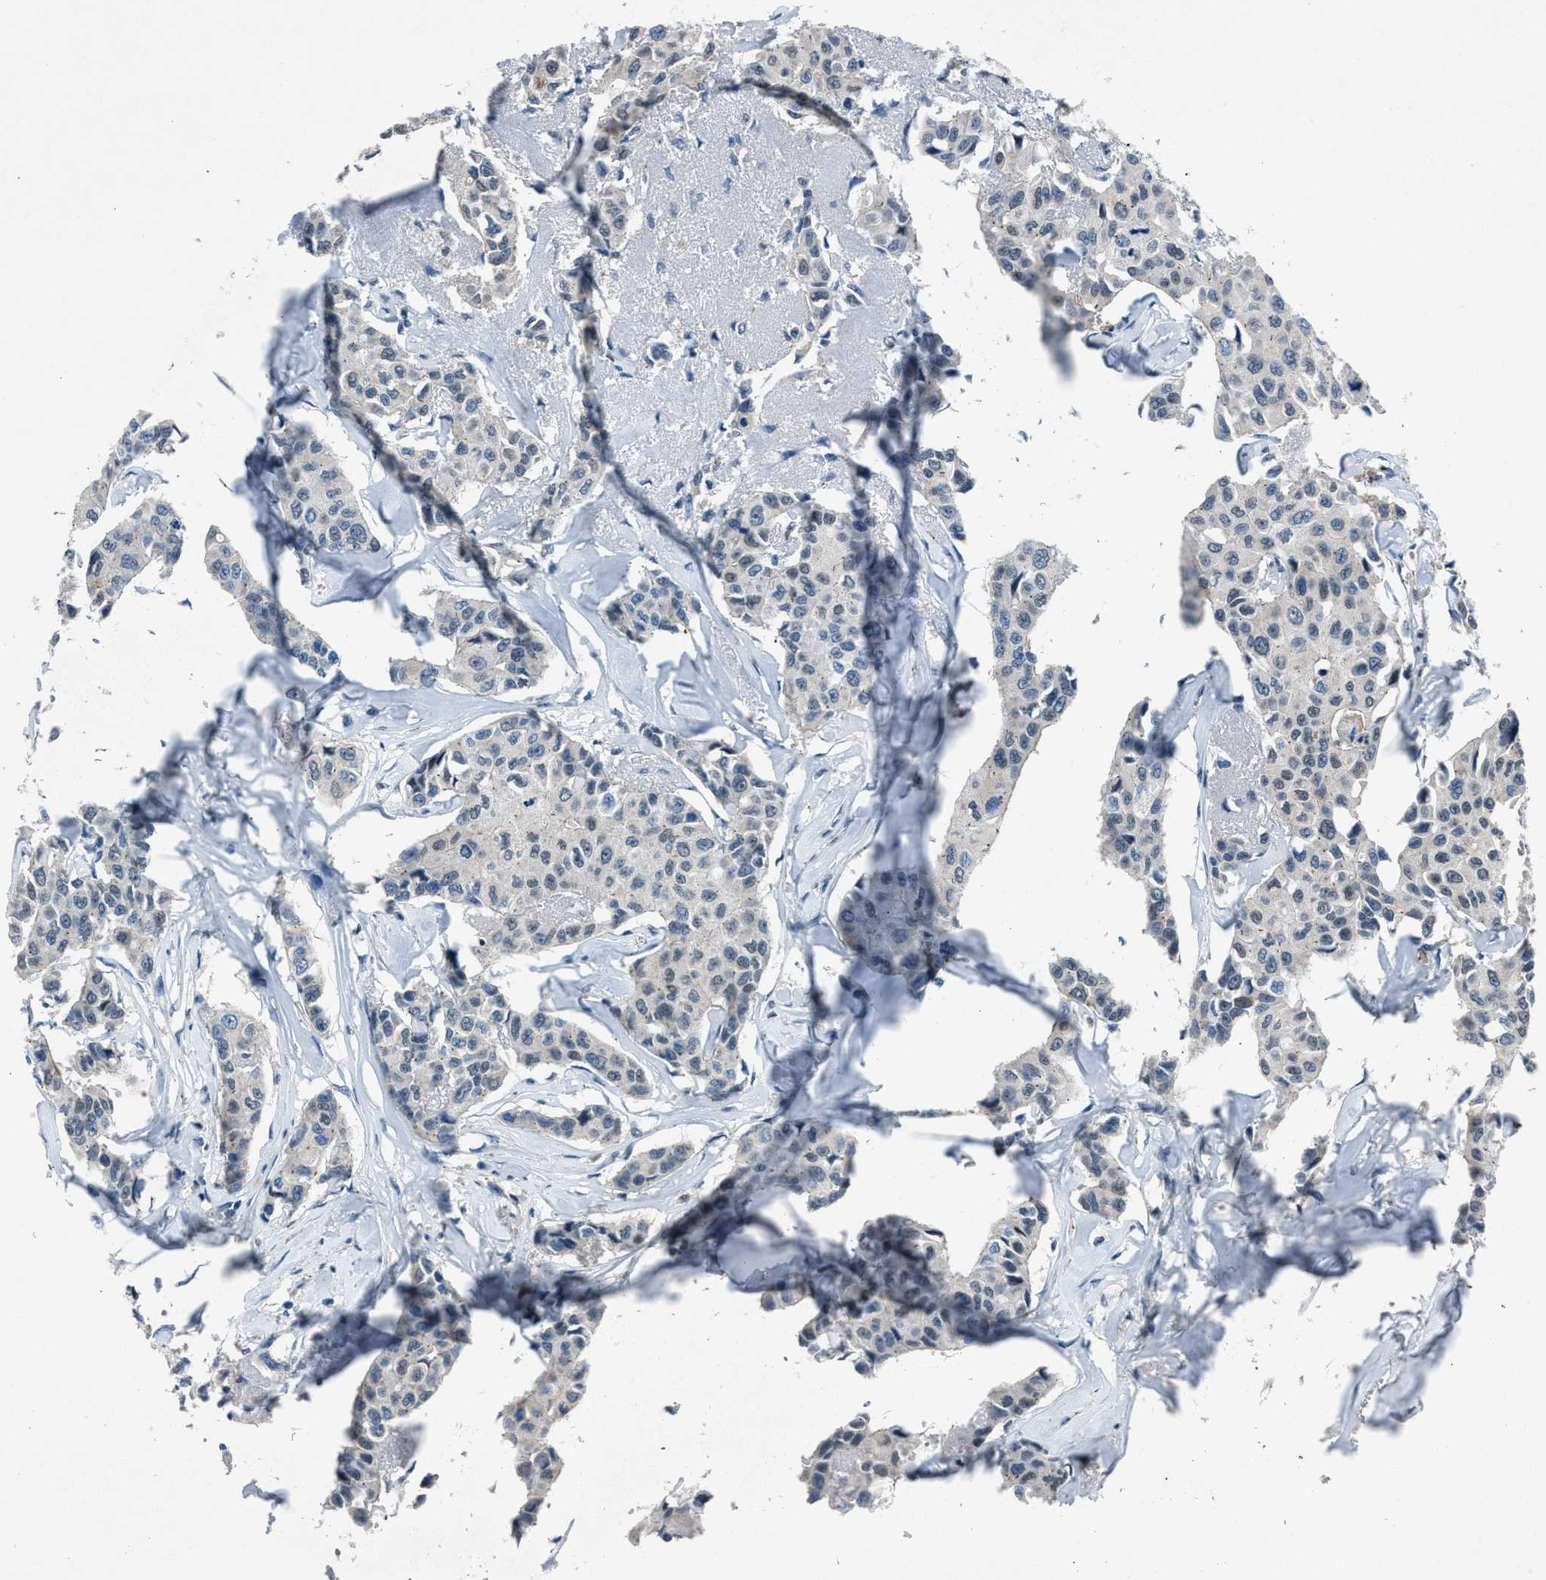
{"staining": {"intensity": "negative", "quantity": "none", "location": "none"}, "tissue": "breast cancer", "cell_type": "Tumor cells", "image_type": "cancer", "snomed": [{"axis": "morphology", "description": "Duct carcinoma"}, {"axis": "topography", "description": "Breast"}], "caption": "High power microscopy image of an immunohistochemistry image of breast invasive ductal carcinoma, revealing no significant positivity in tumor cells.", "gene": "DUSP19", "patient": {"sex": "female", "age": 80}}